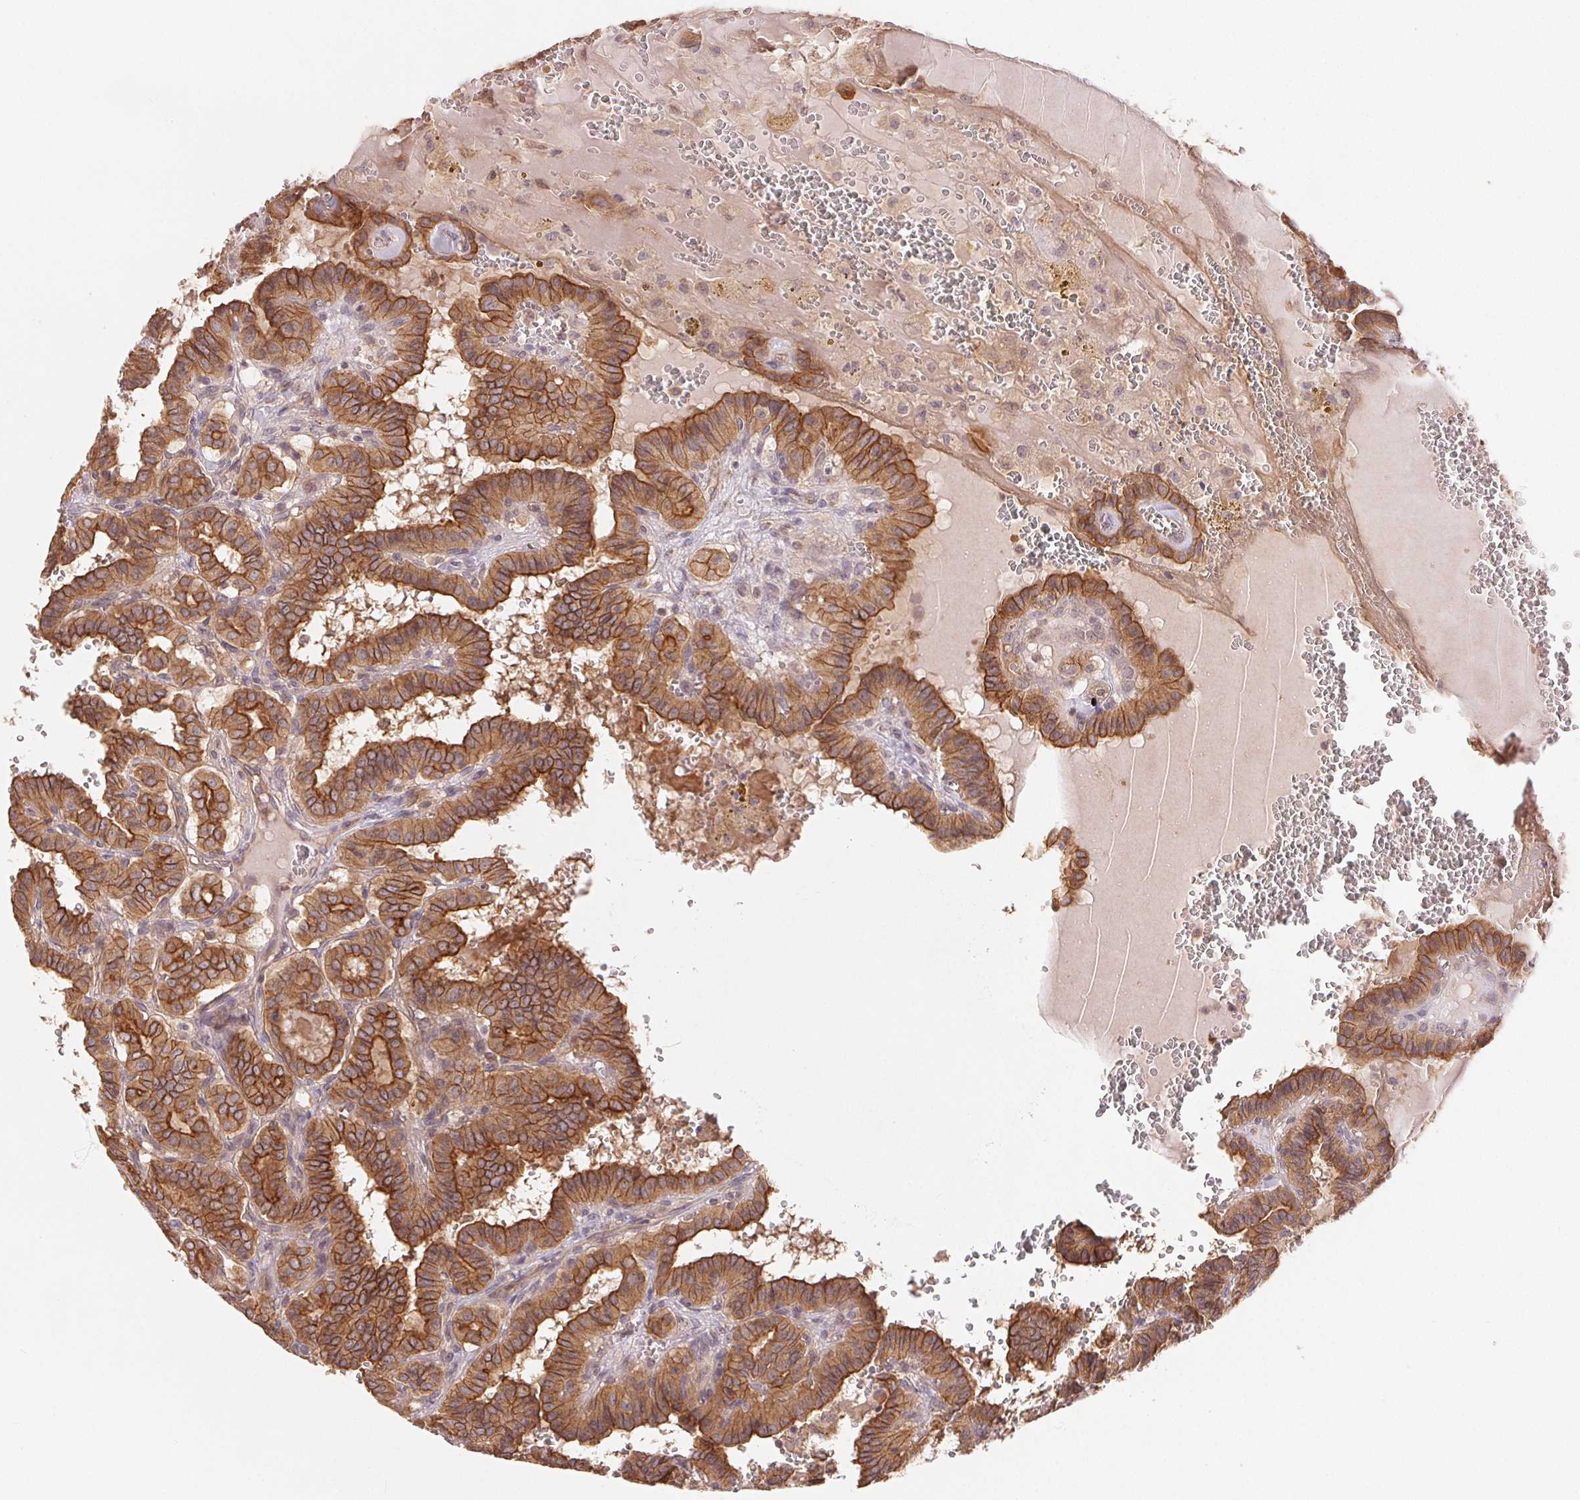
{"staining": {"intensity": "strong", "quantity": ">75%", "location": "cytoplasmic/membranous"}, "tissue": "thyroid cancer", "cell_type": "Tumor cells", "image_type": "cancer", "snomed": [{"axis": "morphology", "description": "Papillary adenocarcinoma, NOS"}, {"axis": "topography", "description": "Thyroid gland"}], "caption": "Protein staining of papillary adenocarcinoma (thyroid) tissue reveals strong cytoplasmic/membranous staining in about >75% of tumor cells. Nuclei are stained in blue.", "gene": "MAPKAPK2", "patient": {"sex": "female", "age": 21}}